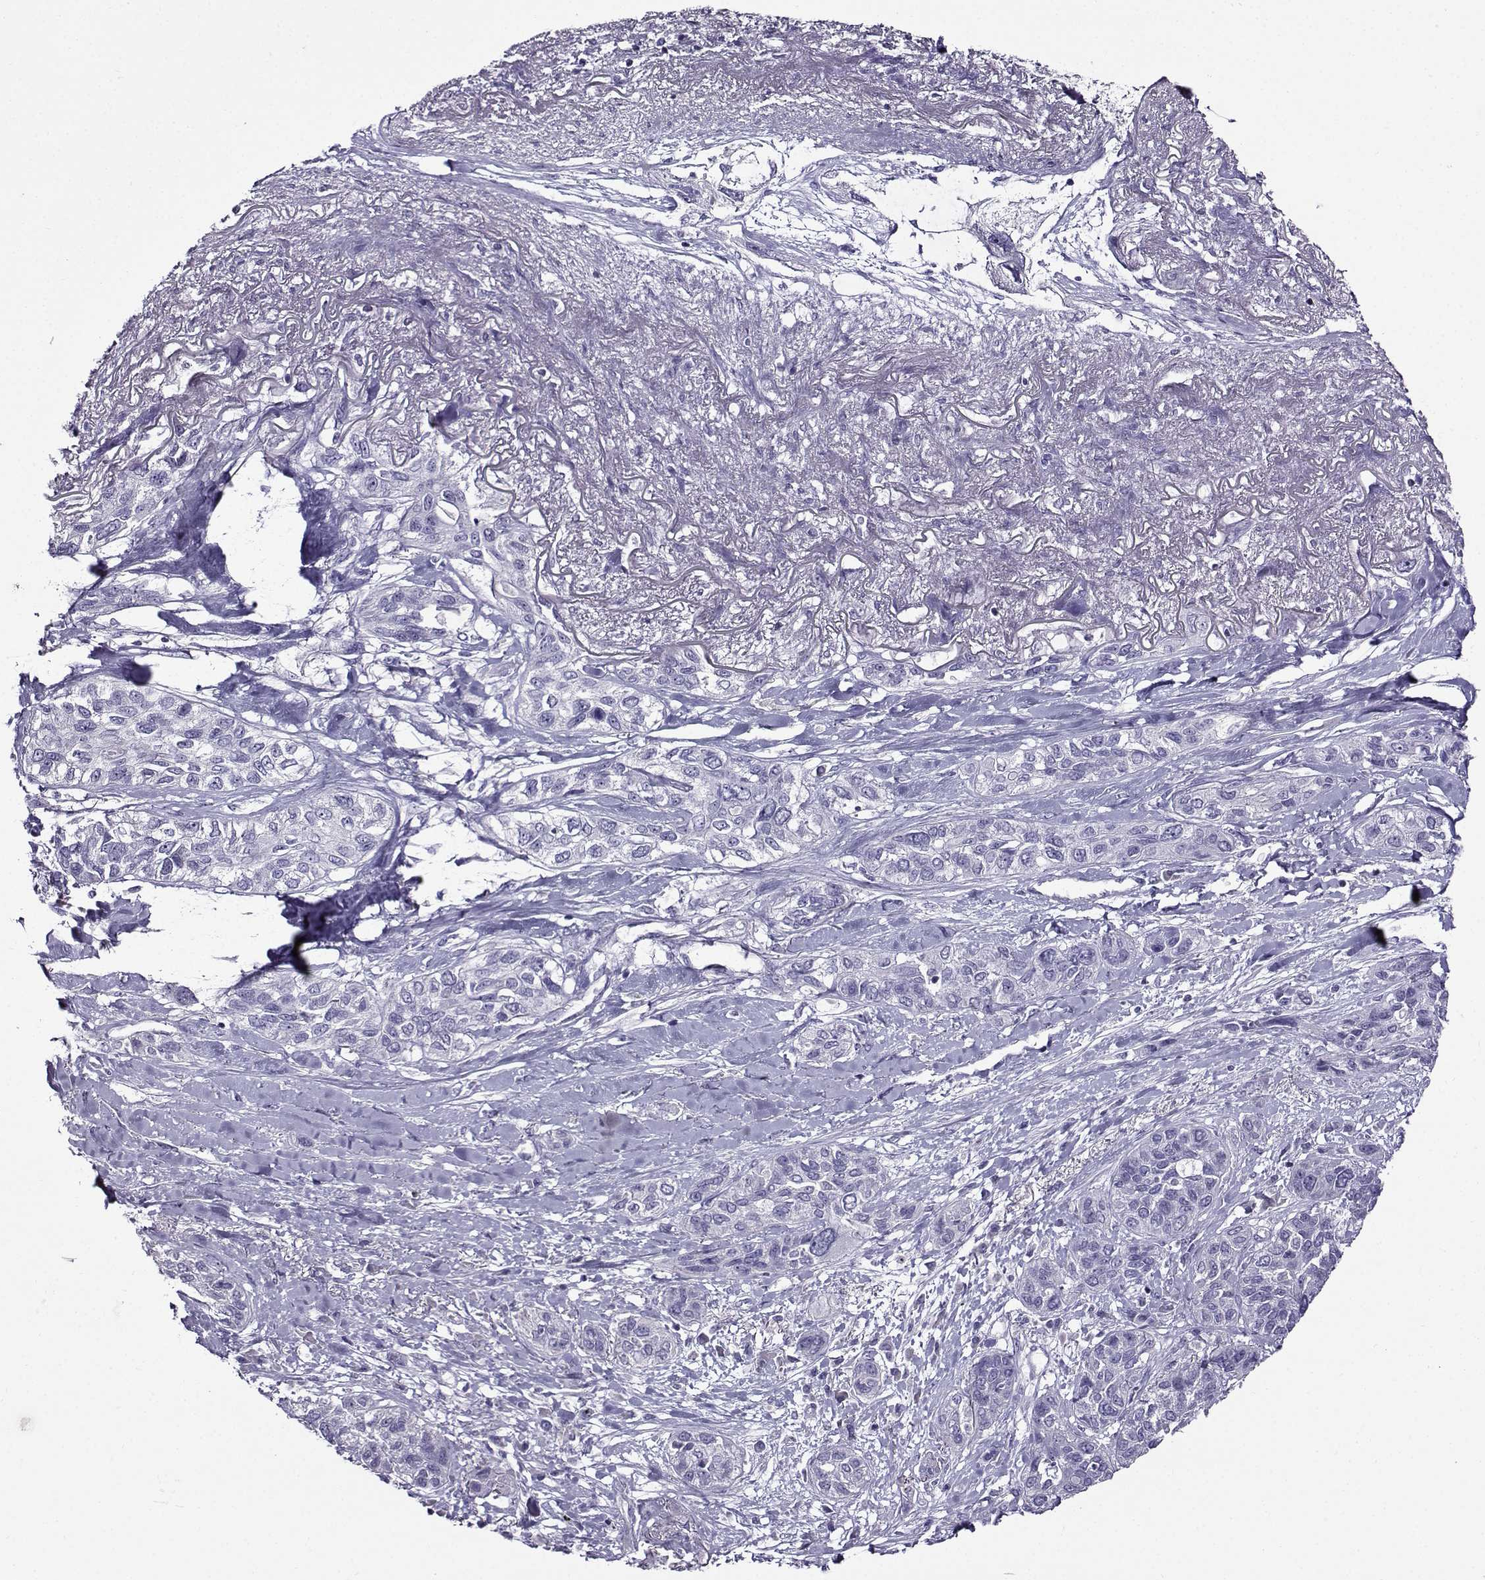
{"staining": {"intensity": "negative", "quantity": "none", "location": "none"}, "tissue": "lung cancer", "cell_type": "Tumor cells", "image_type": "cancer", "snomed": [{"axis": "morphology", "description": "Squamous cell carcinoma, NOS"}, {"axis": "topography", "description": "Lung"}], "caption": "Immunohistochemistry of squamous cell carcinoma (lung) displays no staining in tumor cells. (DAB (3,3'-diaminobenzidine) immunohistochemistry (IHC) visualized using brightfield microscopy, high magnification).", "gene": "TMEM266", "patient": {"sex": "female", "age": 70}}